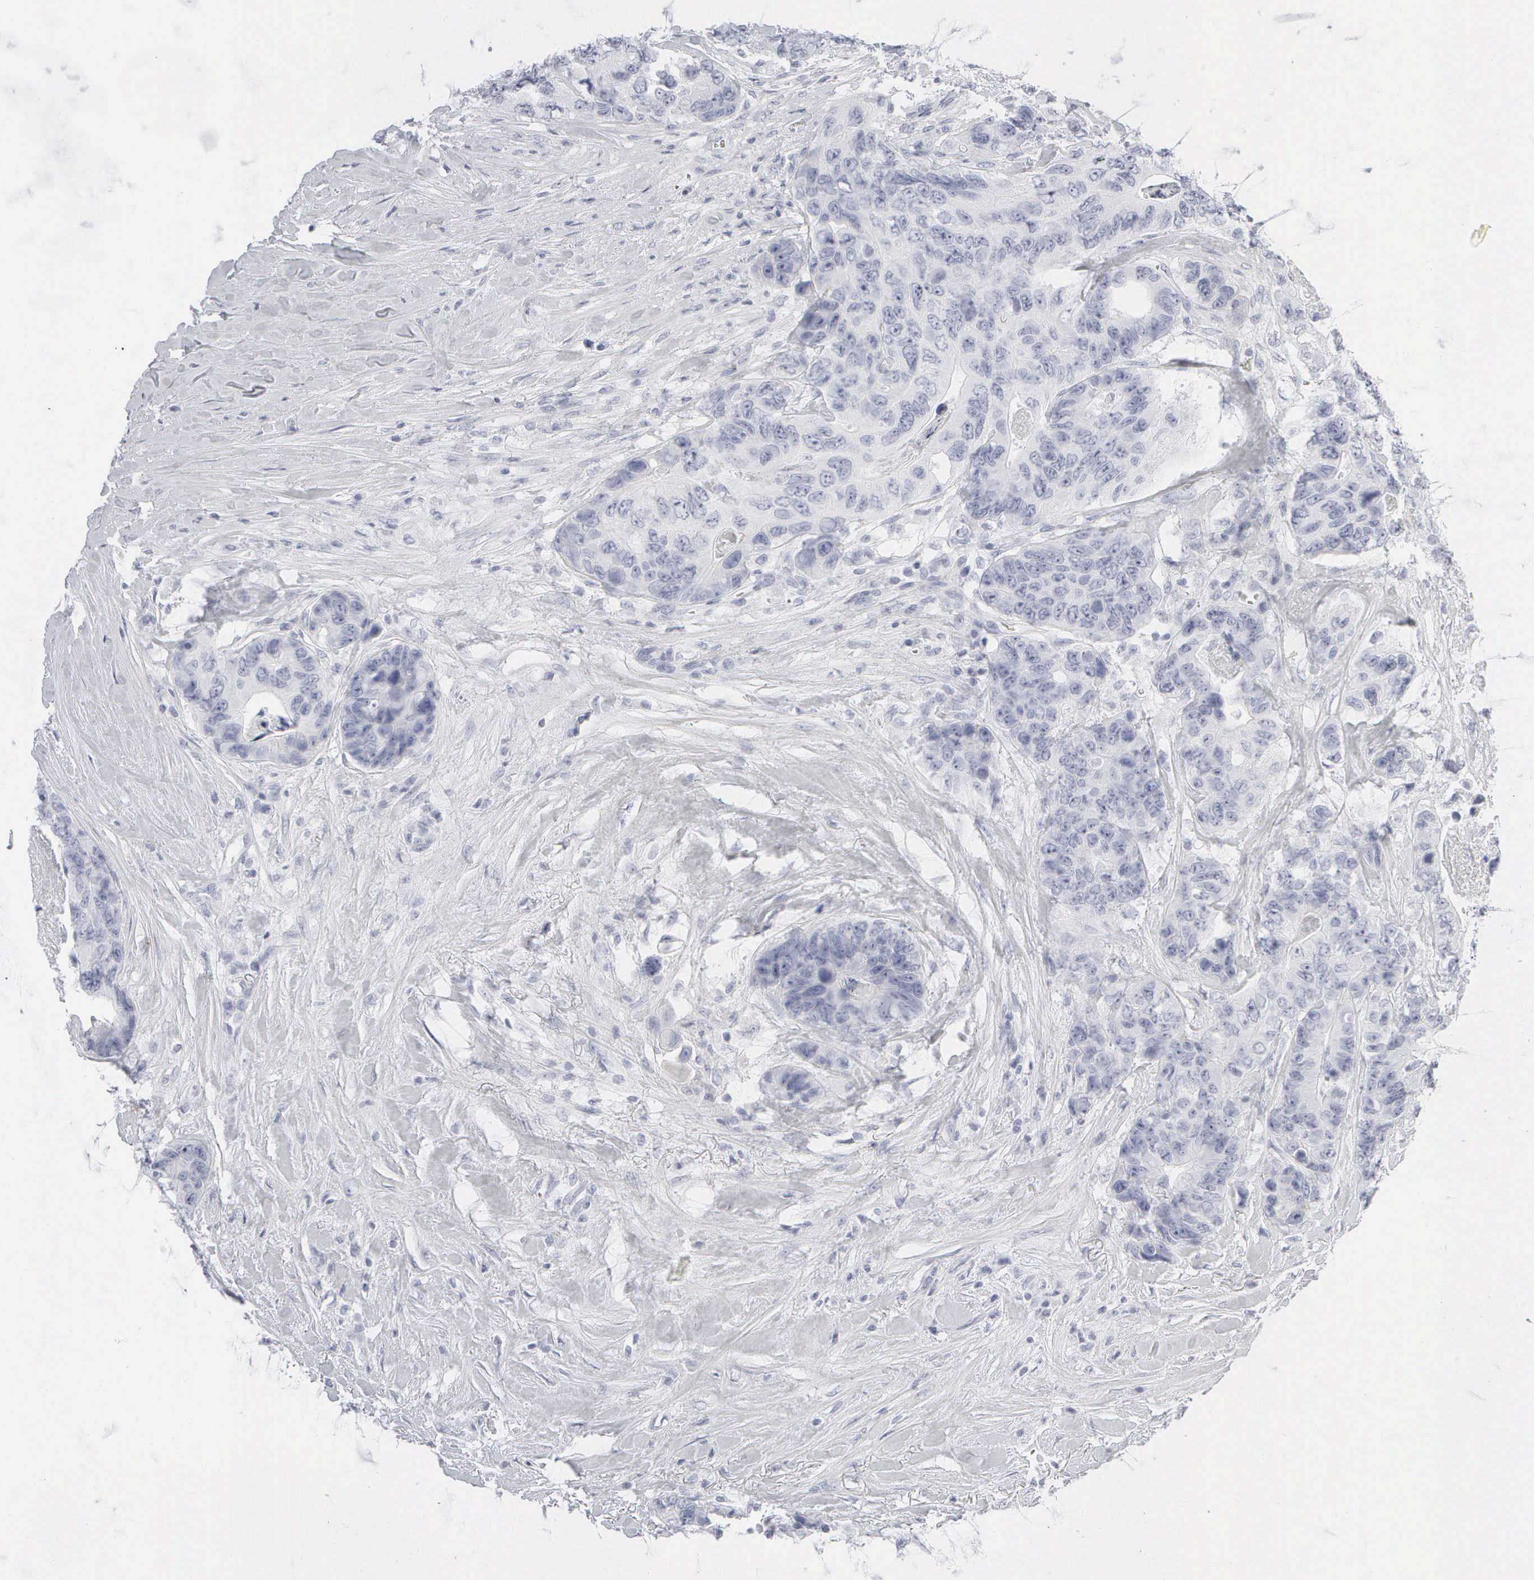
{"staining": {"intensity": "negative", "quantity": "none", "location": "none"}, "tissue": "colorectal cancer", "cell_type": "Tumor cells", "image_type": "cancer", "snomed": [{"axis": "morphology", "description": "Adenocarcinoma, NOS"}, {"axis": "topography", "description": "Colon"}], "caption": "IHC of colorectal cancer (adenocarcinoma) shows no staining in tumor cells. Brightfield microscopy of IHC stained with DAB (3,3'-diaminobenzidine) (brown) and hematoxylin (blue), captured at high magnification.", "gene": "KRT14", "patient": {"sex": "female", "age": 86}}